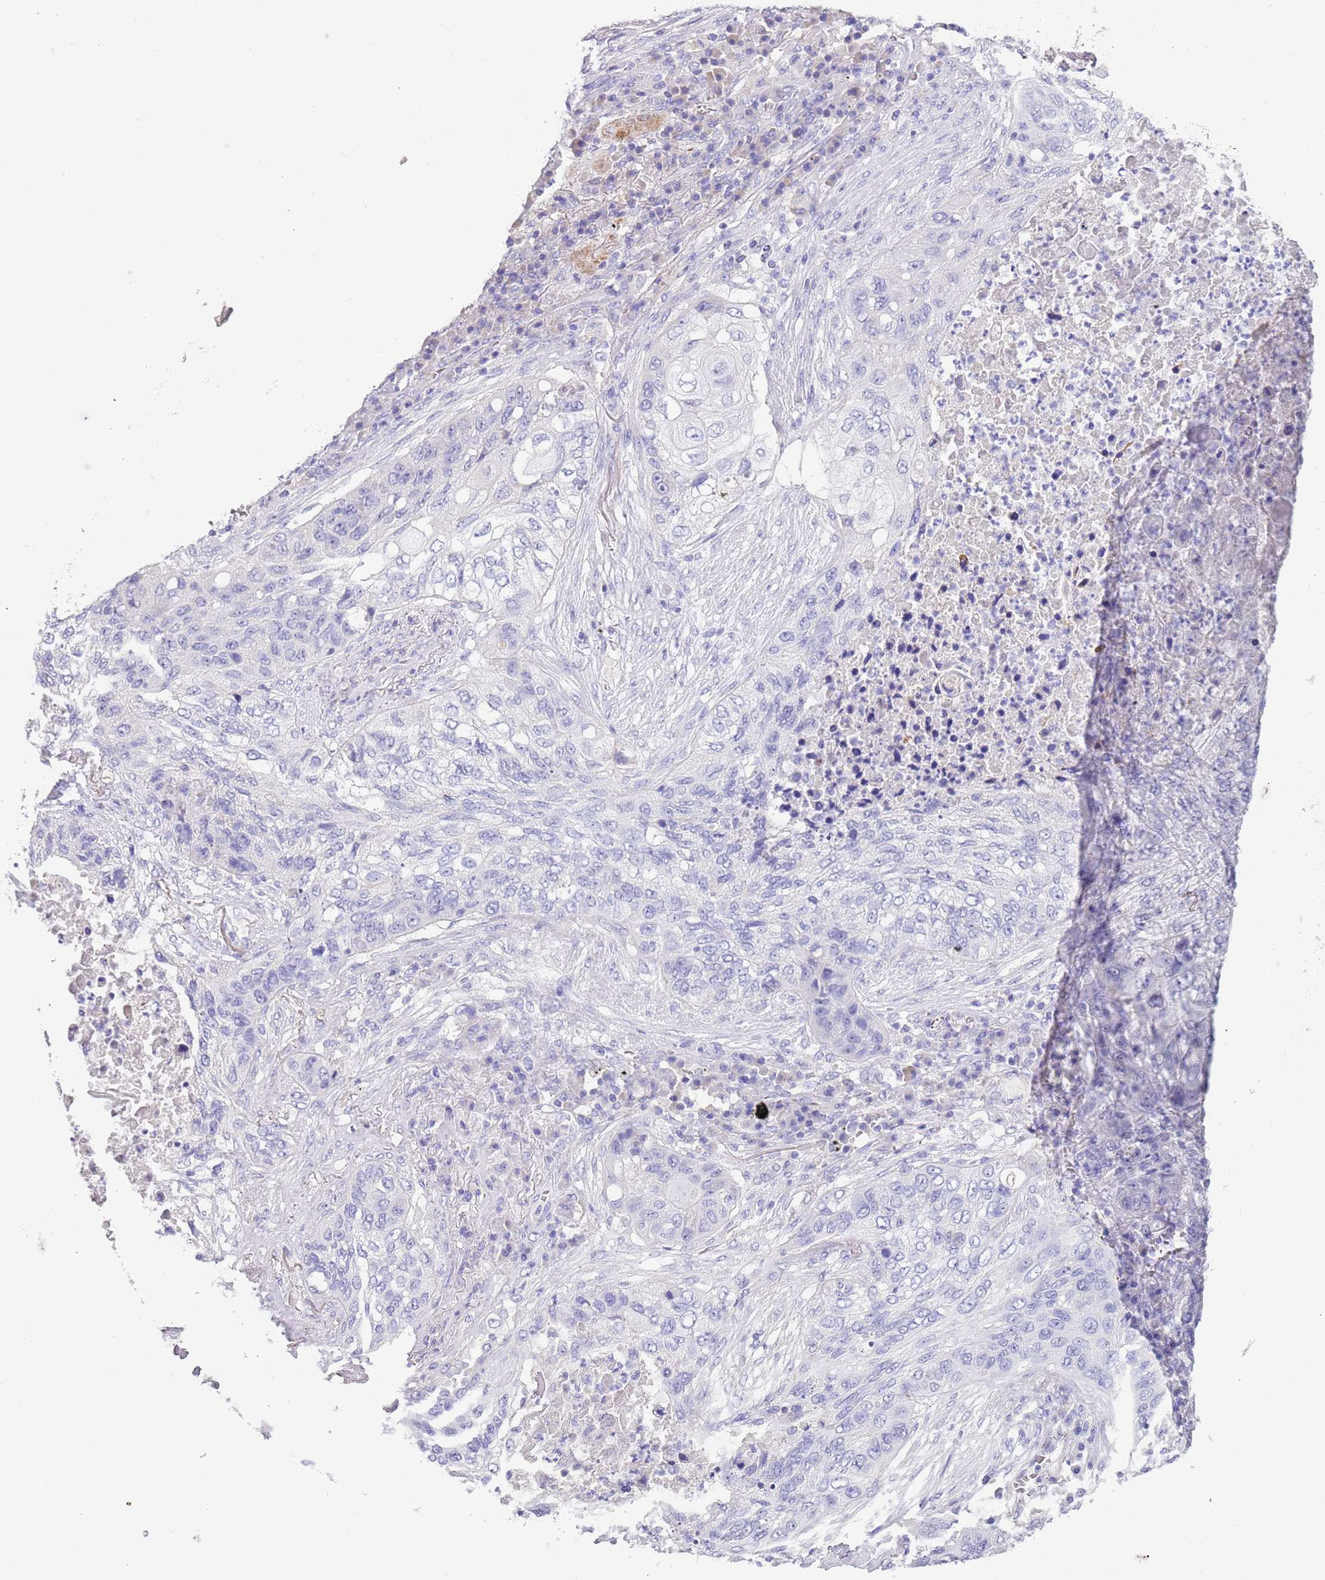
{"staining": {"intensity": "negative", "quantity": "none", "location": "none"}, "tissue": "lung cancer", "cell_type": "Tumor cells", "image_type": "cancer", "snomed": [{"axis": "morphology", "description": "Squamous cell carcinoma, NOS"}, {"axis": "topography", "description": "Lung"}], "caption": "This micrograph is of lung squamous cell carcinoma stained with immunohistochemistry to label a protein in brown with the nuclei are counter-stained blue. There is no staining in tumor cells. (DAB (3,3'-diaminobenzidine) immunohistochemistry (IHC) with hematoxylin counter stain).", "gene": "TRMO", "patient": {"sex": "female", "age": 63}}